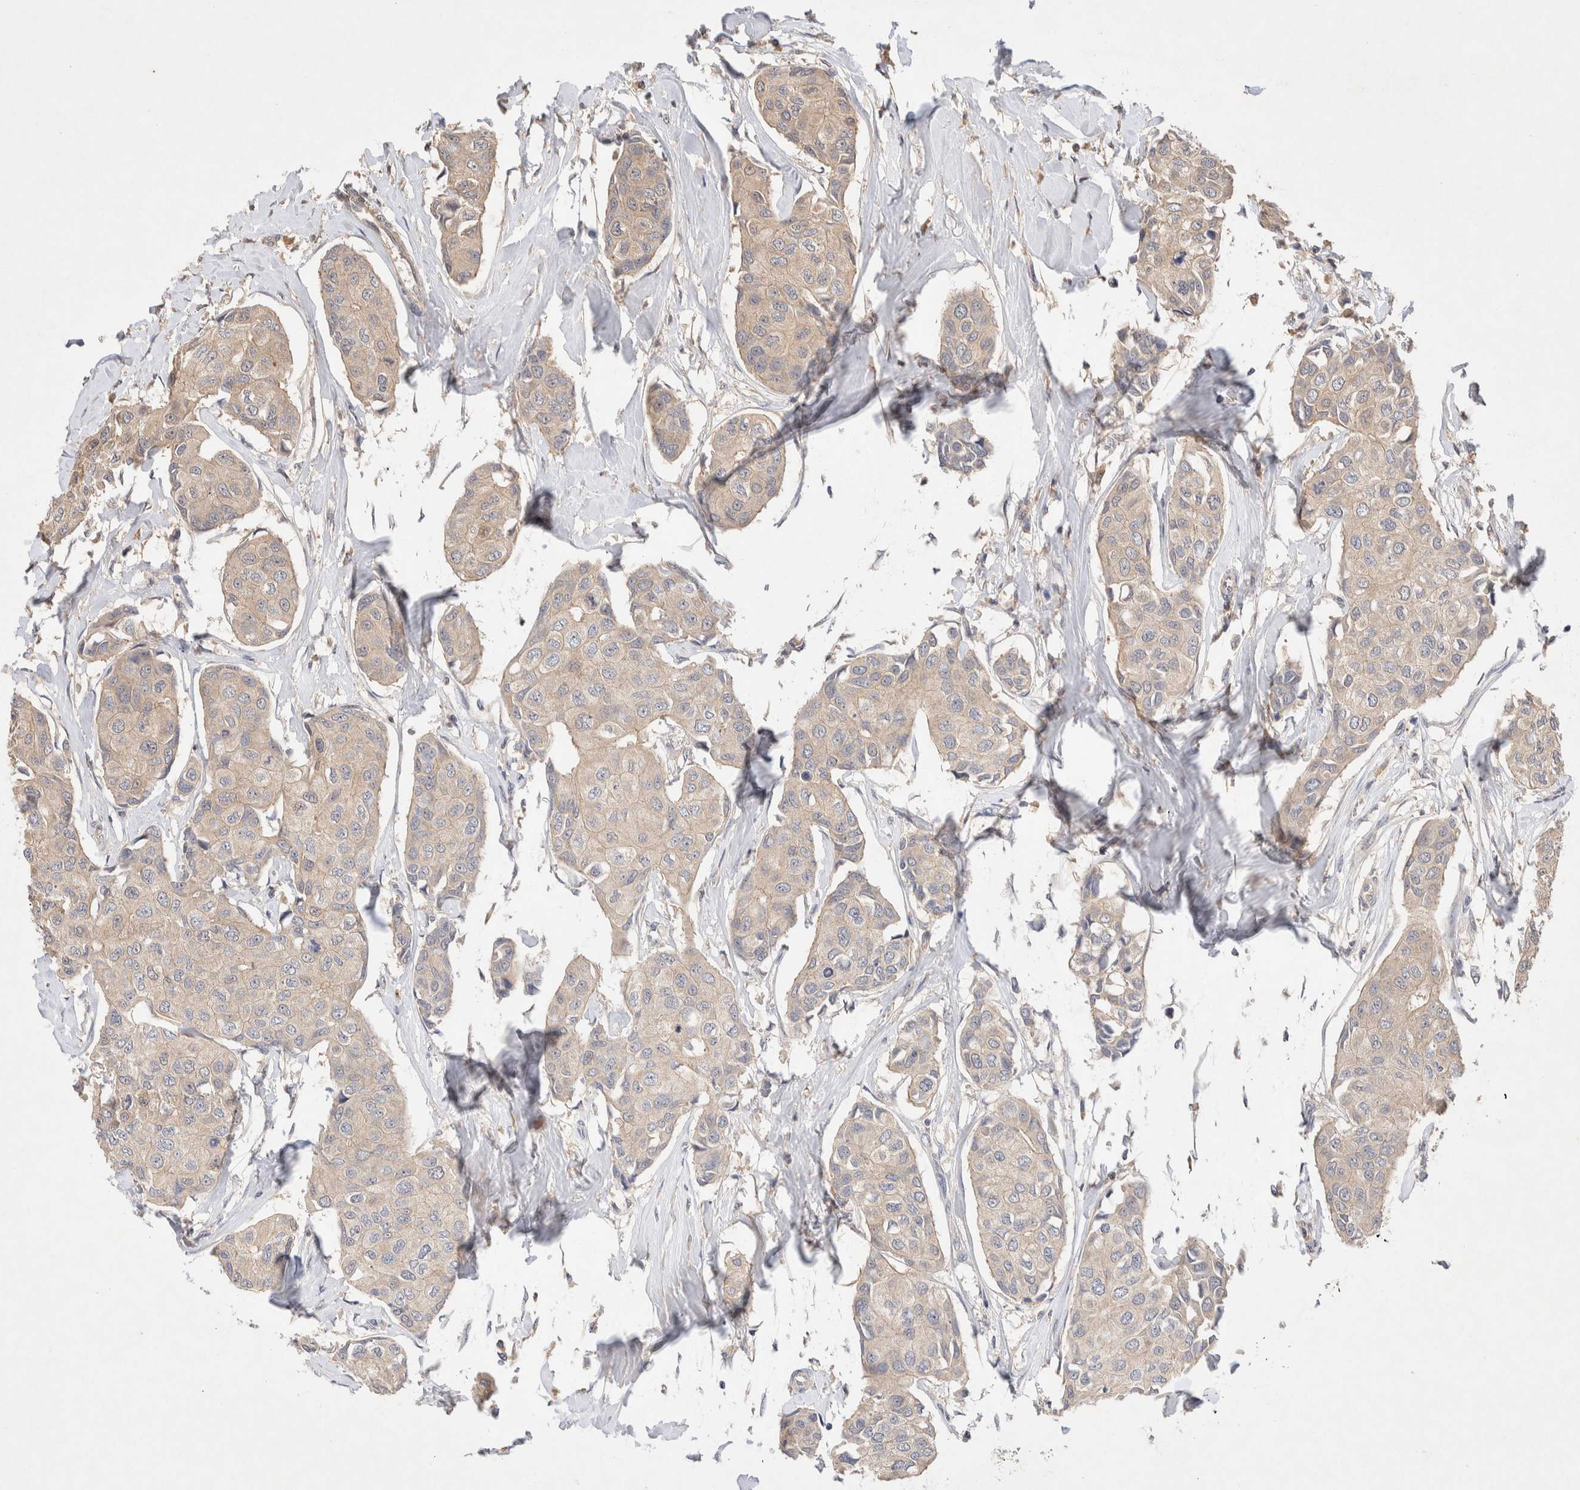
{"staining": {"intensity": "negative", "quantity": "none", "location": "none"}, "tissue": "breast cancer", "cell_type": "Tumor cells", "image_type": "cancer", "snomed": [{"axis": "morphology", "description": "Duct carcinoma"}, {"axis": "topography", "description": "Breast"}], "caption": "This is an immunohistochemistry photomicrograph of breast invasive ductal carcinoma. There is no positivity in tumor cells.", "gene": "NSMAF", "patient": {"sex": "female", "age": 80}}